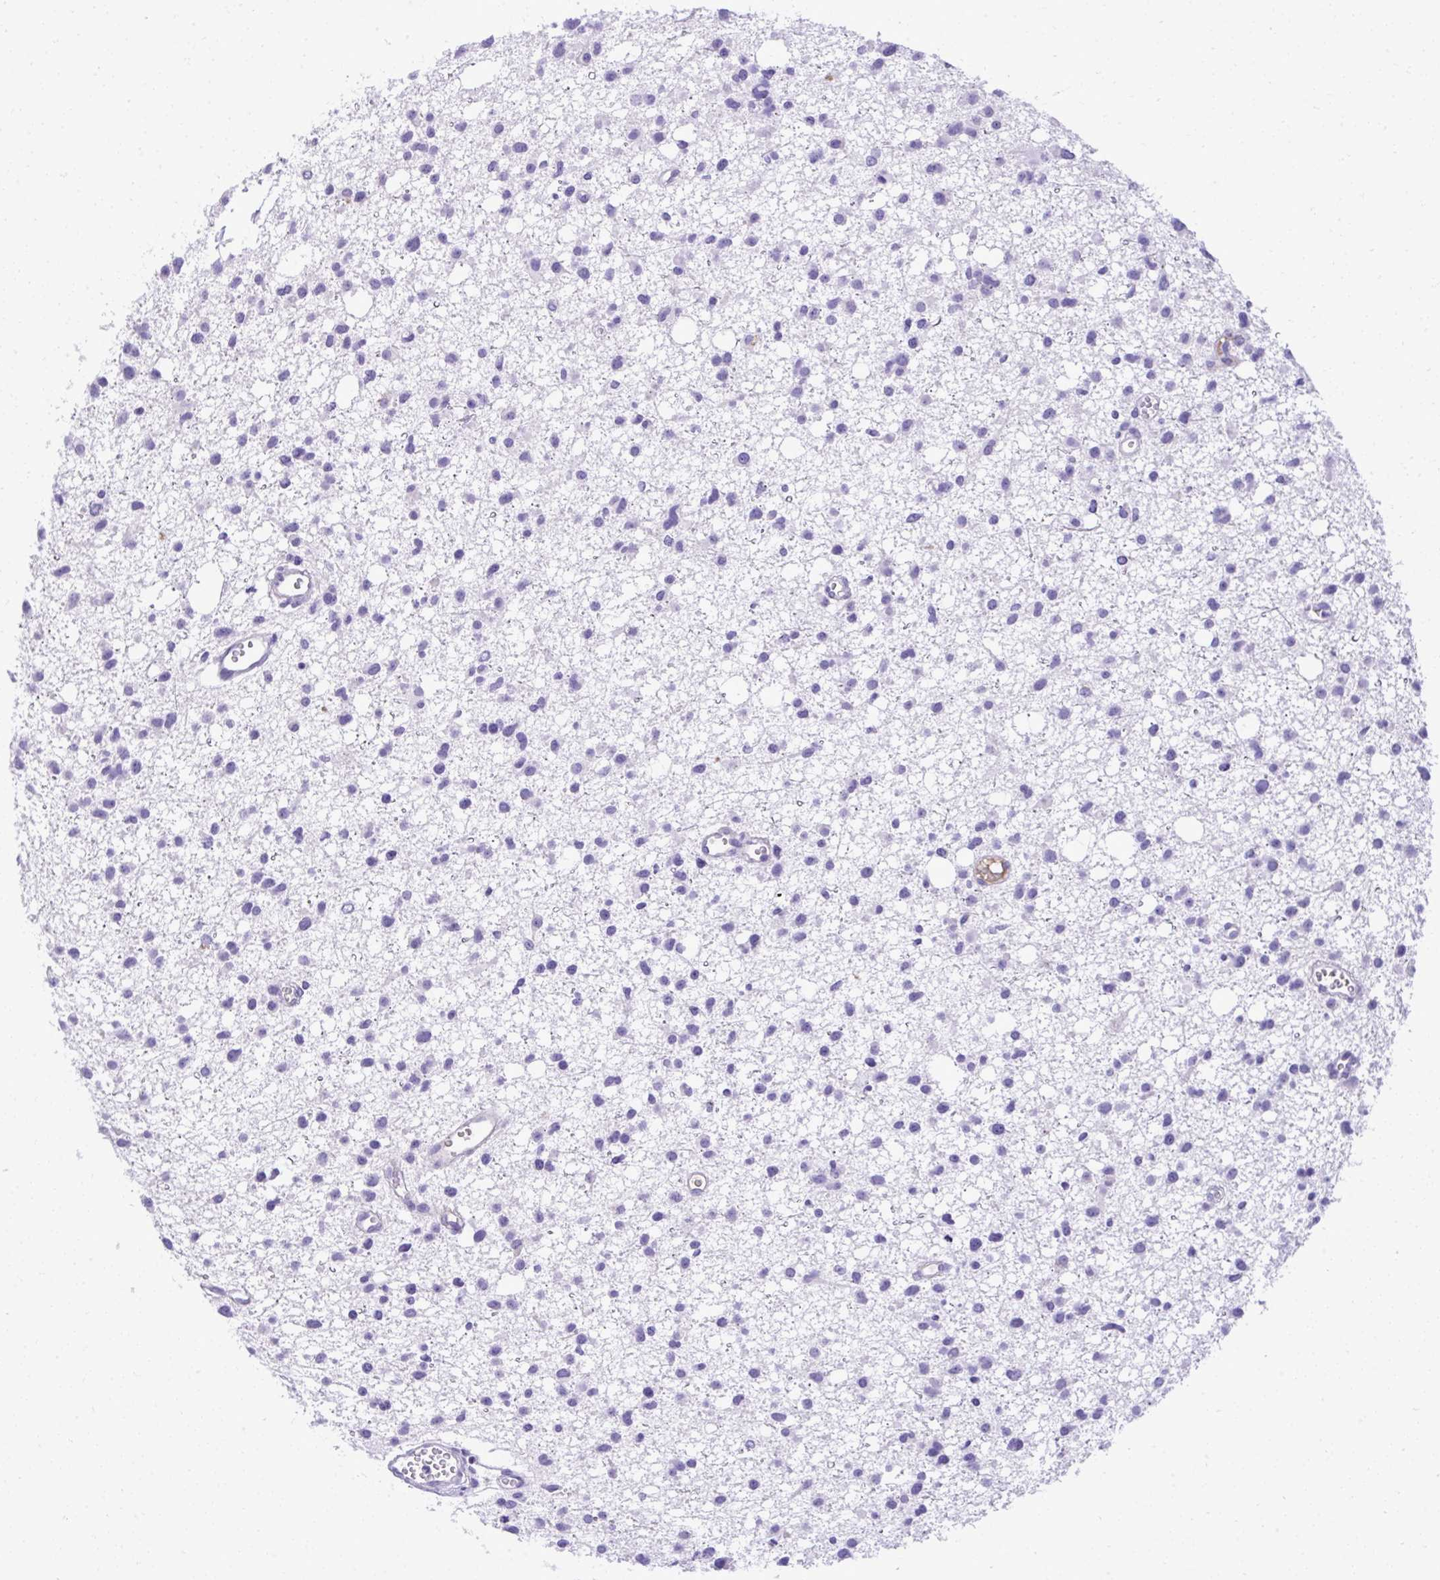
{"staining": {"intensity": "negative", "quantity": "none", "location": "none"}, "tissue": "glioma", "cell_type": "Tumor cells", "image_type": "cancer", "snomed": [{"axis": "morphology", "description": "Glioma, malignant, High grade"}, {"axis": "topography", "description": "Brain"}], "caption": "Protein analysis of malignant high-grade glioma demonstrates no significant positivity in tumor cells. (DAB (3,3'-diaminobenzidine) IHC visualized using brightfield microscopy, high magnification).", "gene": "ST6GALNAC3", "patient": {"sex": "male", "age": 23}}